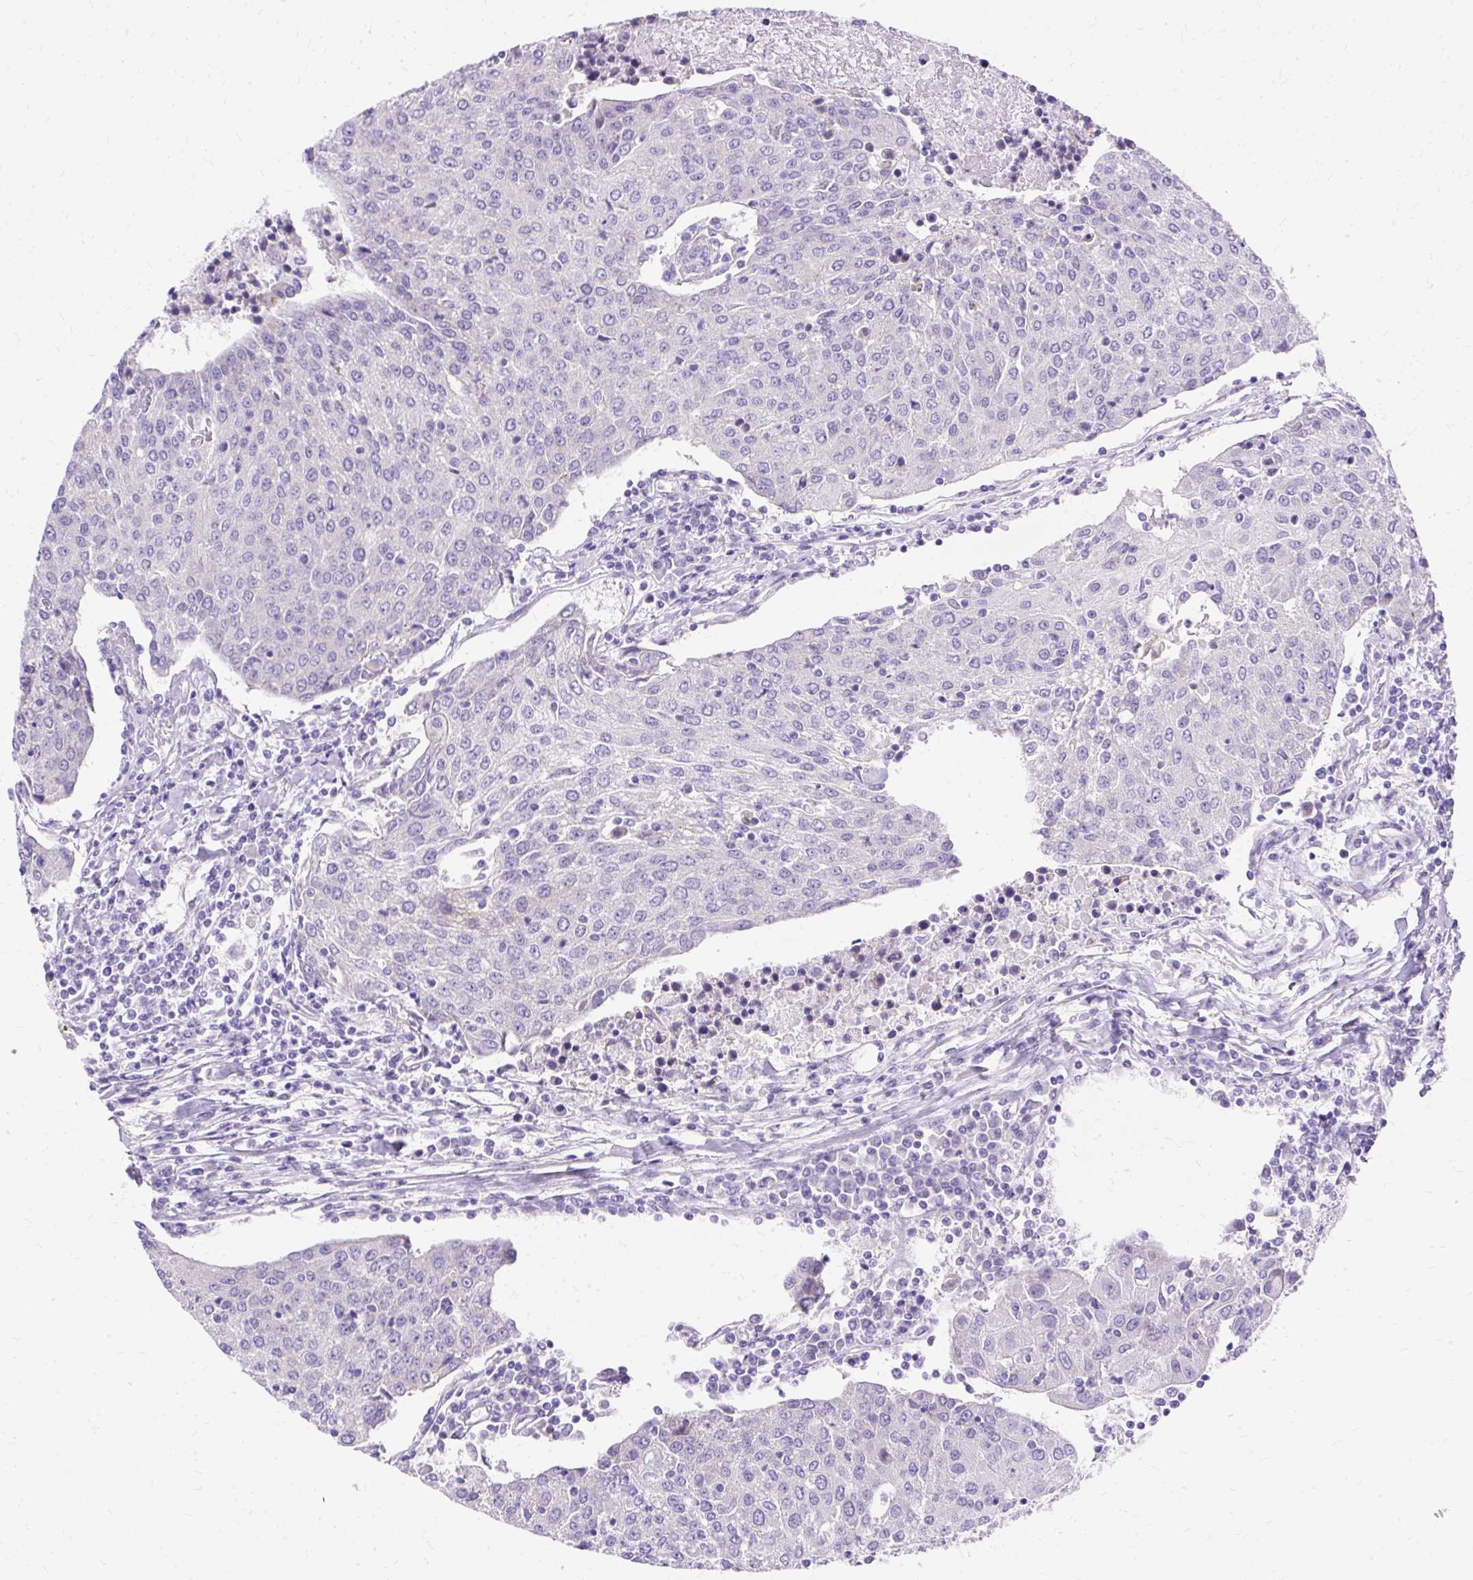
{"staining": {"intensity": "negative", "quantity": "none", "location": "none"}, "tissue": "urothelial cancer", "cell_type": "Tumor cells", "image_type": "cancer", "snomed": [{"axis": "morphology", "description": "Urothelial carcinoma, High grade"}, {"axis": "topography", "description": "Urinary bladder"}], "caption": "Immunohistochemistry of human urothelial cancer demonstrates no positivity in tumor cells. (Immunohistochemistry, brightfield microscopy, high magnification).", "gene": "MYO6", "patient": {"sex": "female", "age": 85}}